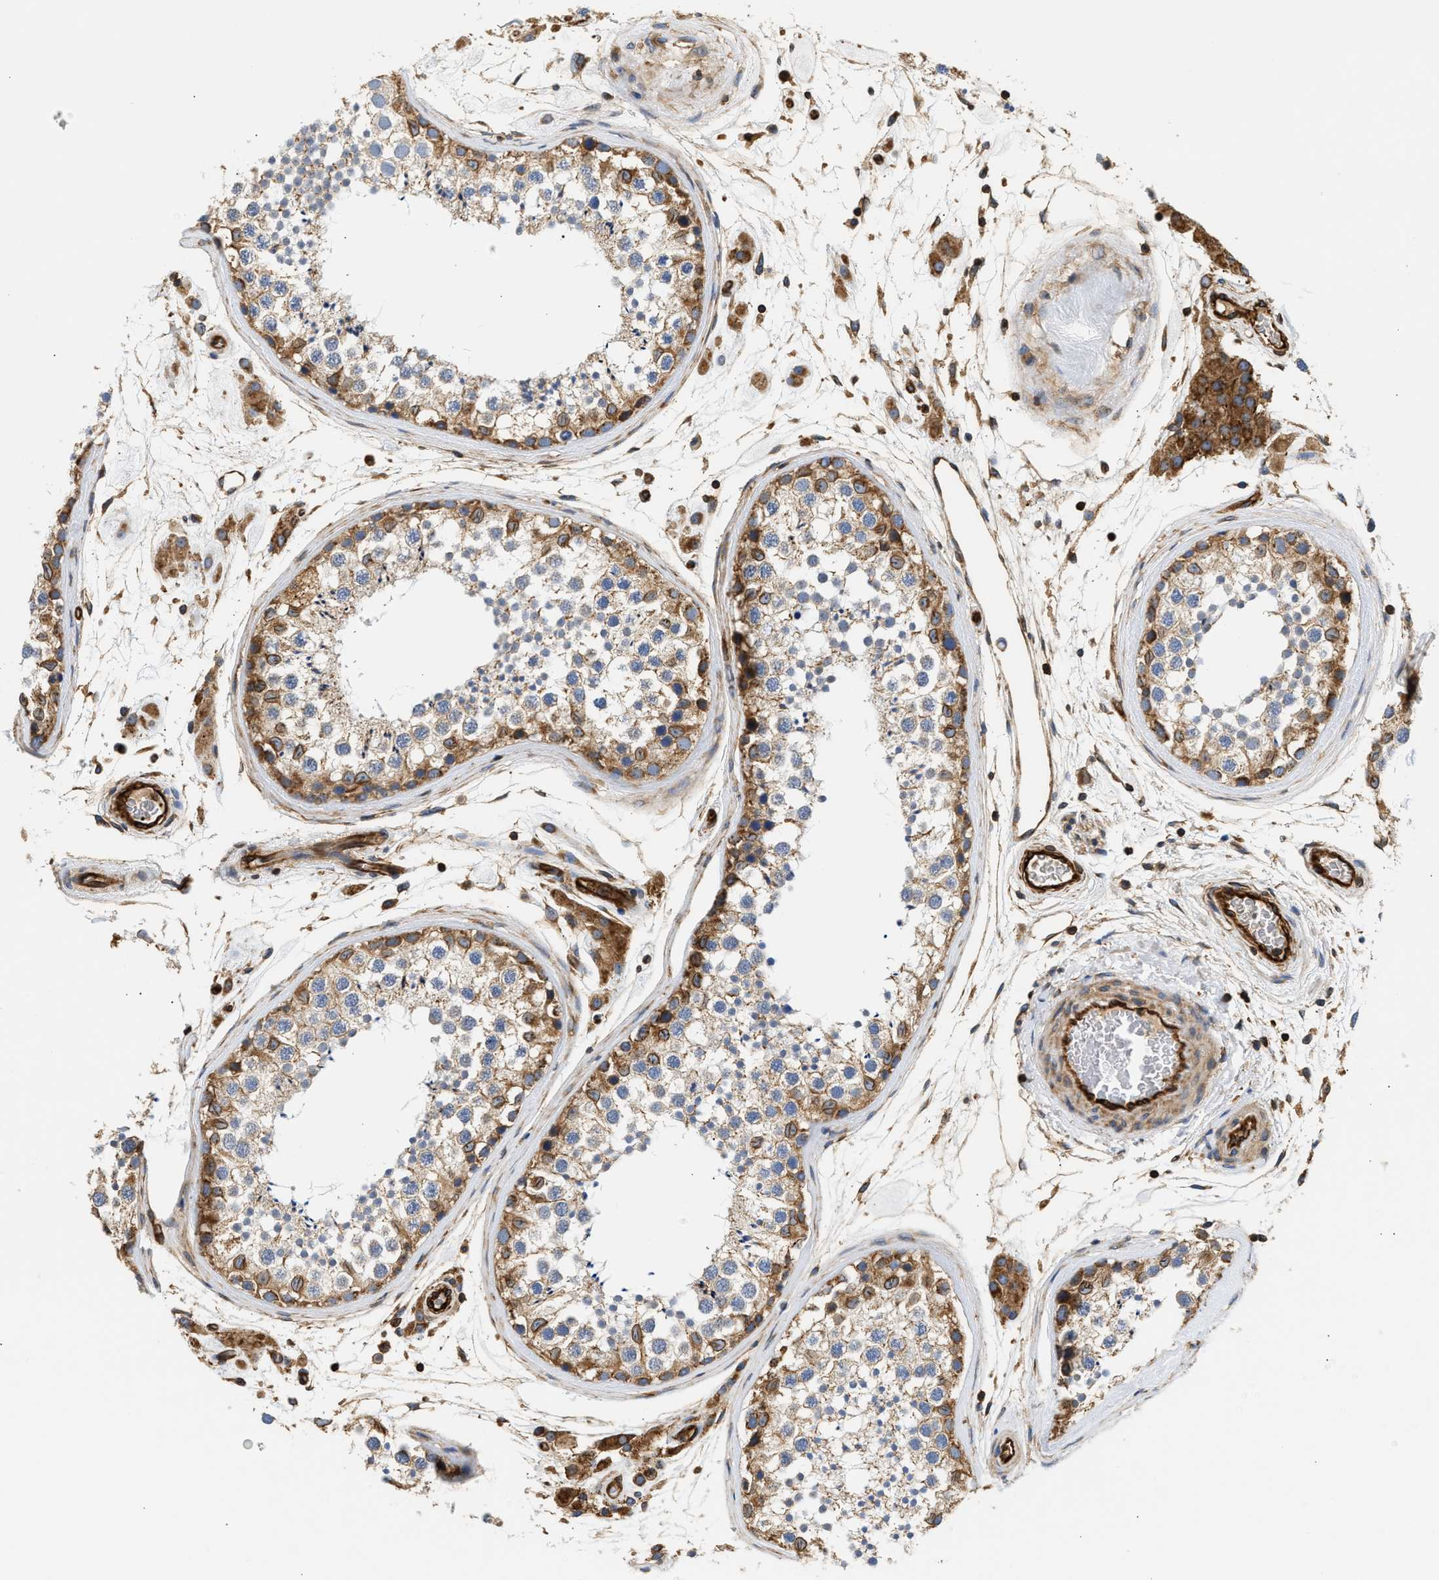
{"staining": {"intensity": "moderate", "quantity": "25%-75%", "location": "cytoplasmic/membranous"}, "tissue": "testis", "cell_type": "Cells in seminiferous ducts", "image_type": "normal", "snomed": [{"axis": "morphology", "description": "Normal tissue, NOS"}, {"axis": "topography", "description": "Testis"}], "caption": "The image reveals a brown stain indicating the presence of a protein in the cytoplasmic/membranous of cells in seminiferous ducts in testis.", "gene": "SAMD9L", "patient": {"sex": "male", "age": 46}}